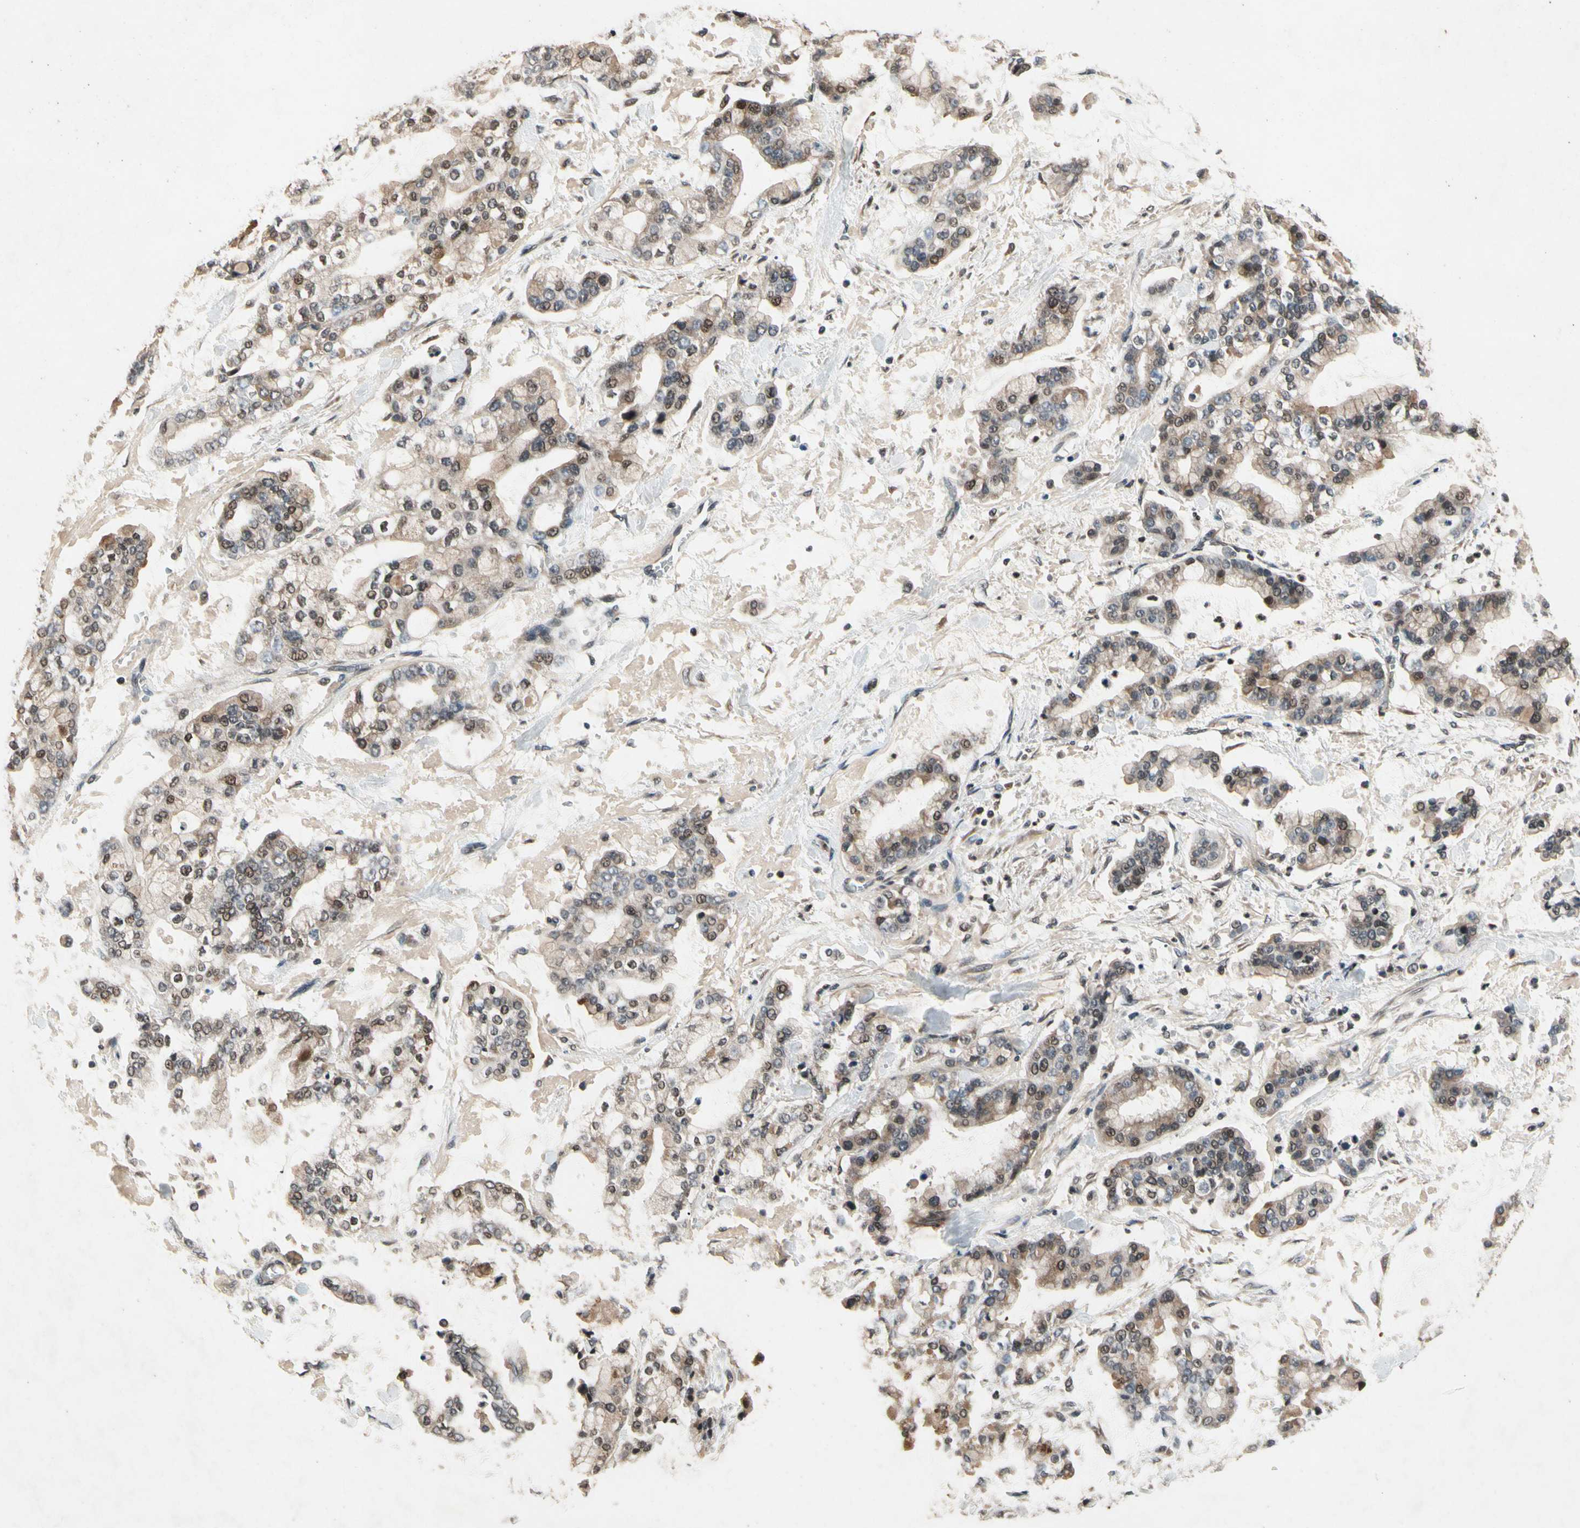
{"staining": {"intensity": "moderate", "quantity": "25%-75%", "location": "cytoplasmic/membranous,nuclear"}, "tissue": "stomach cancer", "cell_type": "Tumor cells", "image_type": "cancer", "snomed": [{"axis": "morphology", "description": "Normal tissue, NOS"}, {"axis": "morphology", "description": "Adenocarcinoma, NOS"}, {"axis": "topography", "description": "Stomach, upper"}, {"axis": "topography", "description": "Stomach"}], "caption": "A photomicrograph of human stomach adenocarcinoma stained for a protein reveals moderate cytoplasmic/membranous and nuclear brown staining in tumor cells.", "gene": "DPY19L3", "patient": {"sex": "male", "age": 76}}